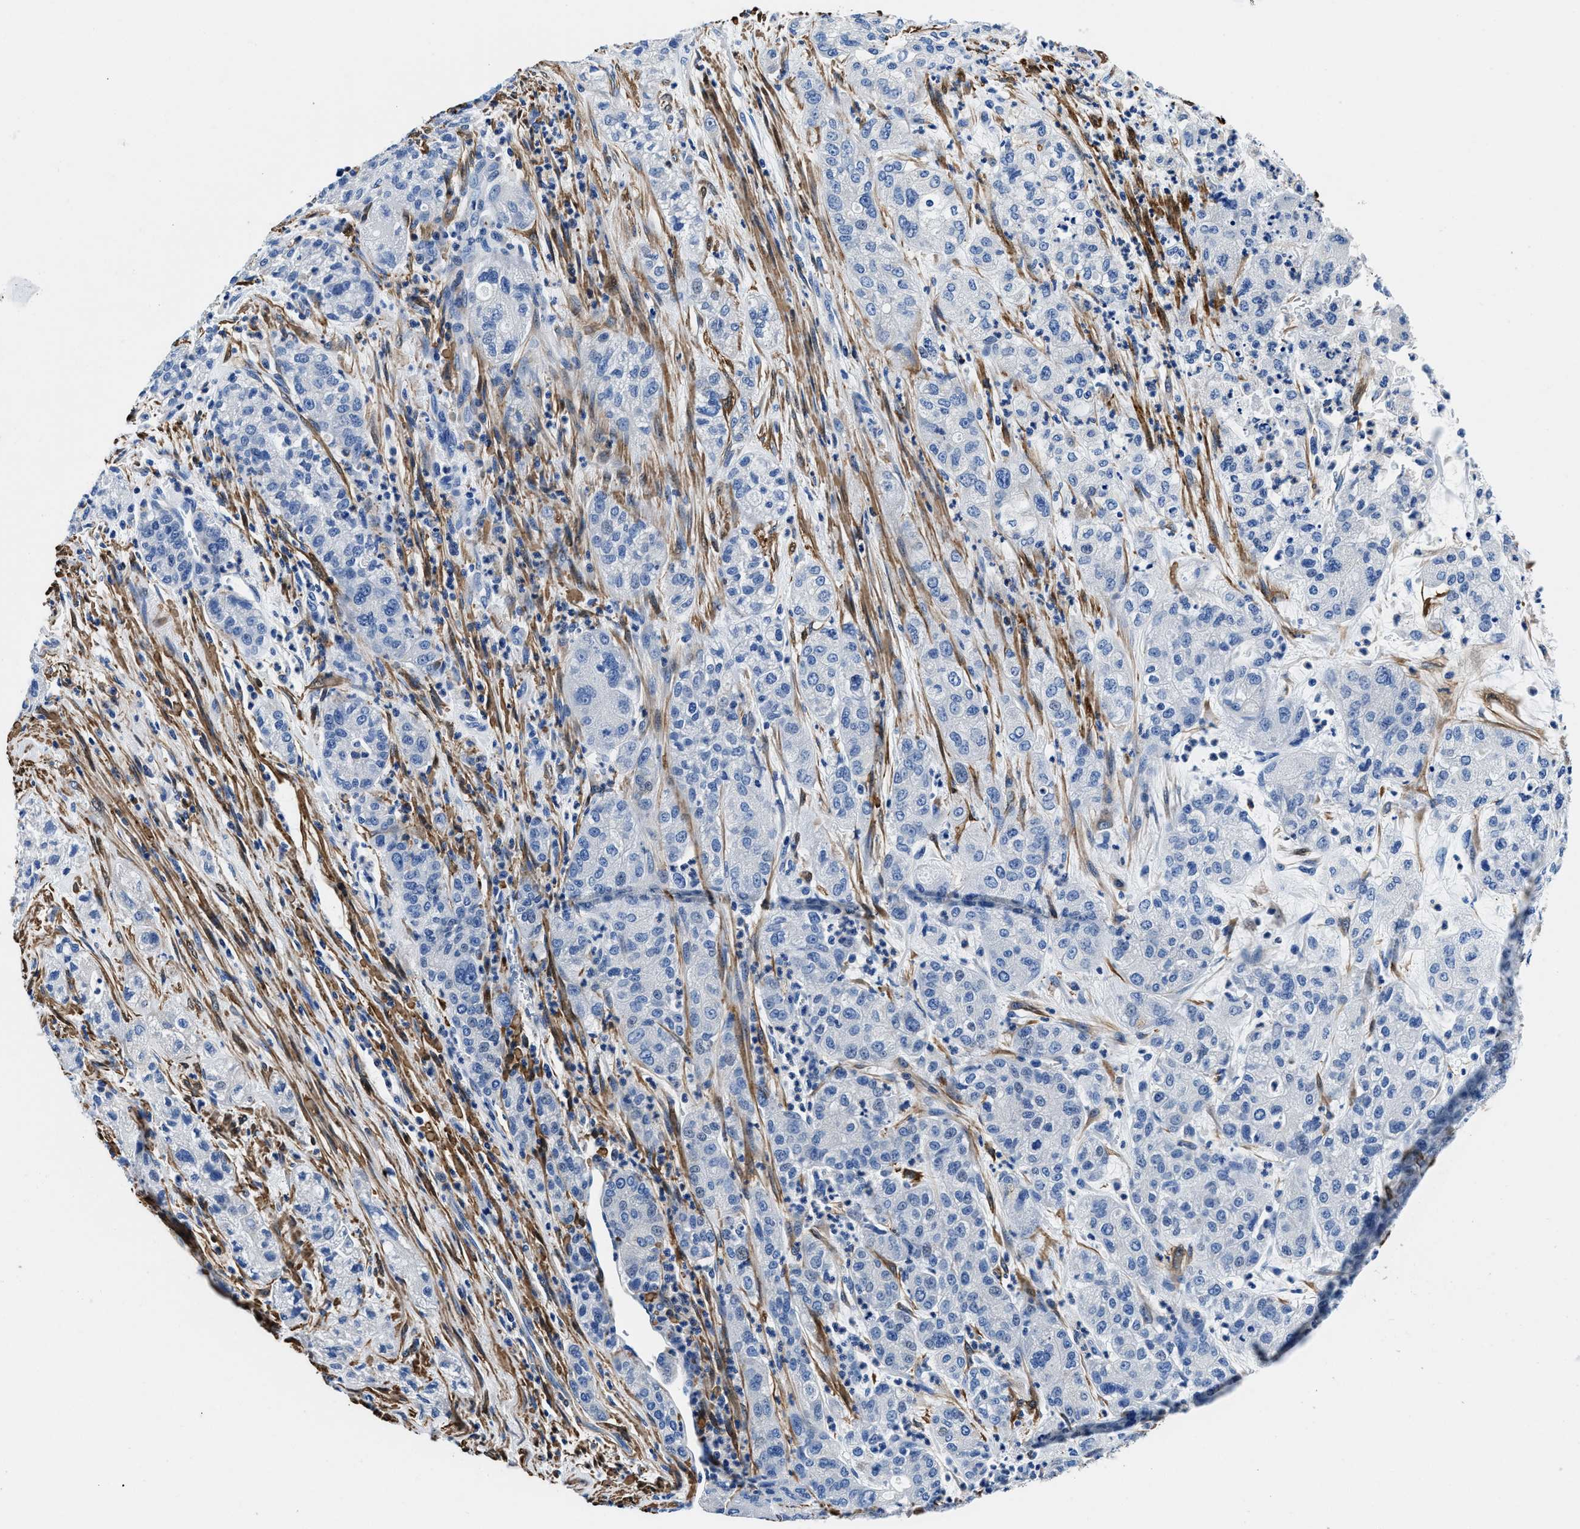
{"staining": {"intensity": "negative", "quantity": "none", "location": "none"}, "tissue": "pancreatic cancer", "cell_type": "Tumor cells", "image_type": "cancer", "snomed": [{"axis": "morphology", "description": "Adenocarcinoma, NOS"}, {"axis": "topography", "description": "Pancreas"}], "caption": "Immunohistochemical staining of pancreatic adenocarcinoma shows no significant positivity in tumor cells. (DAB immunohistochemistry with hematoxylin counter stain).", "gene": "TEX261", "patient": {"sex": "female", "age": 78}}